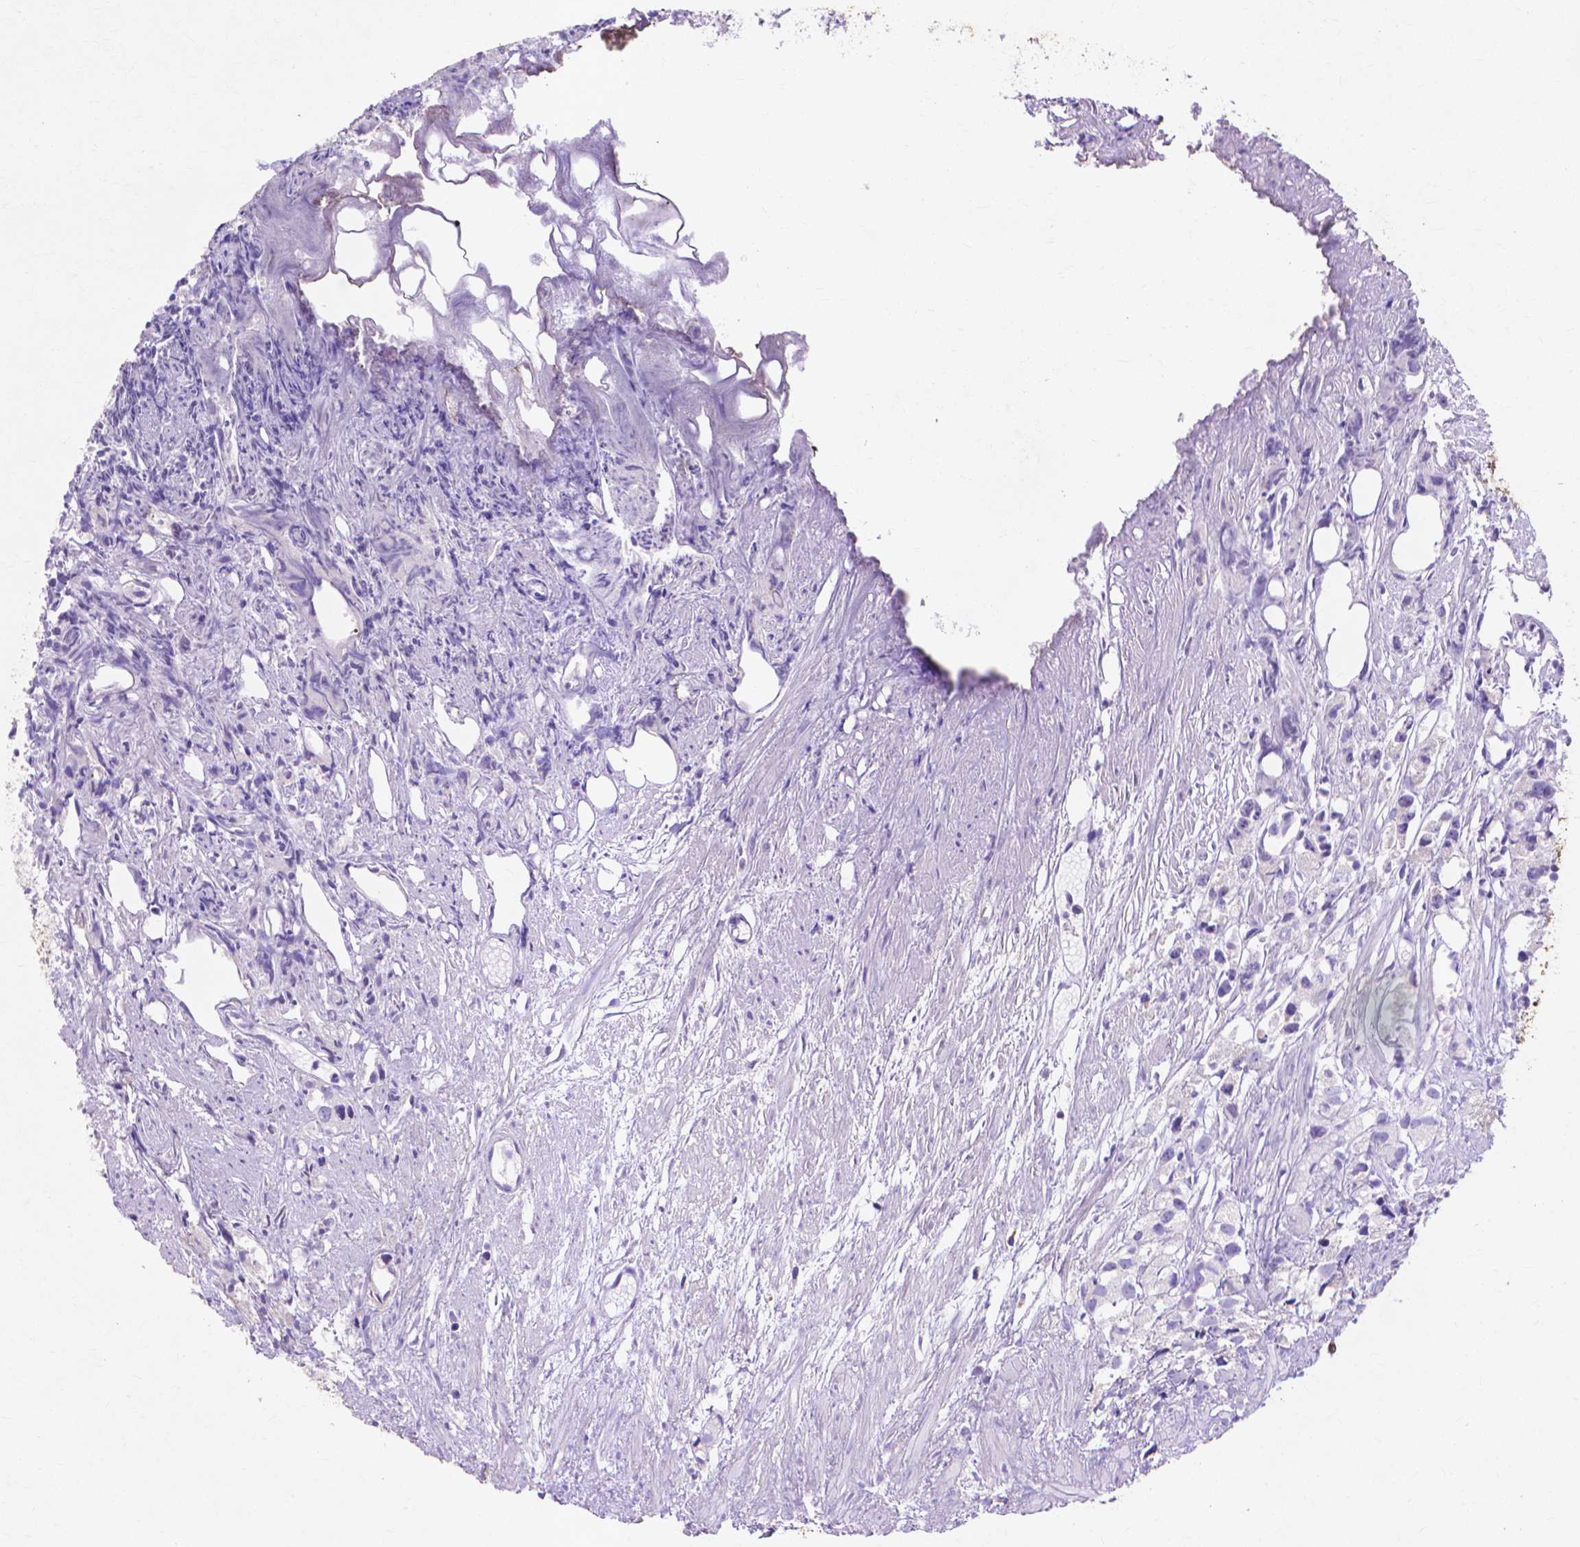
{"staining": {"intensity": "negative", "quantity": "none", "location": "none"}, "tissue": "prostate cancer", "cell_type": "Tumor cells", "image_type": "cancer", "snomed": [{"axis": "morphology", "description": "Adenocarcinoma, High grade"}, {"axis": "topography", "description": "Prostate"}], "caption": "Tumor cells are negative for protein expression in human prostate cancer. (Brightfield microscopy of DAB immunohistochemistry at high magnification).", "gene": "MMP11", "patient": {"sex": "male", "age": 68}}